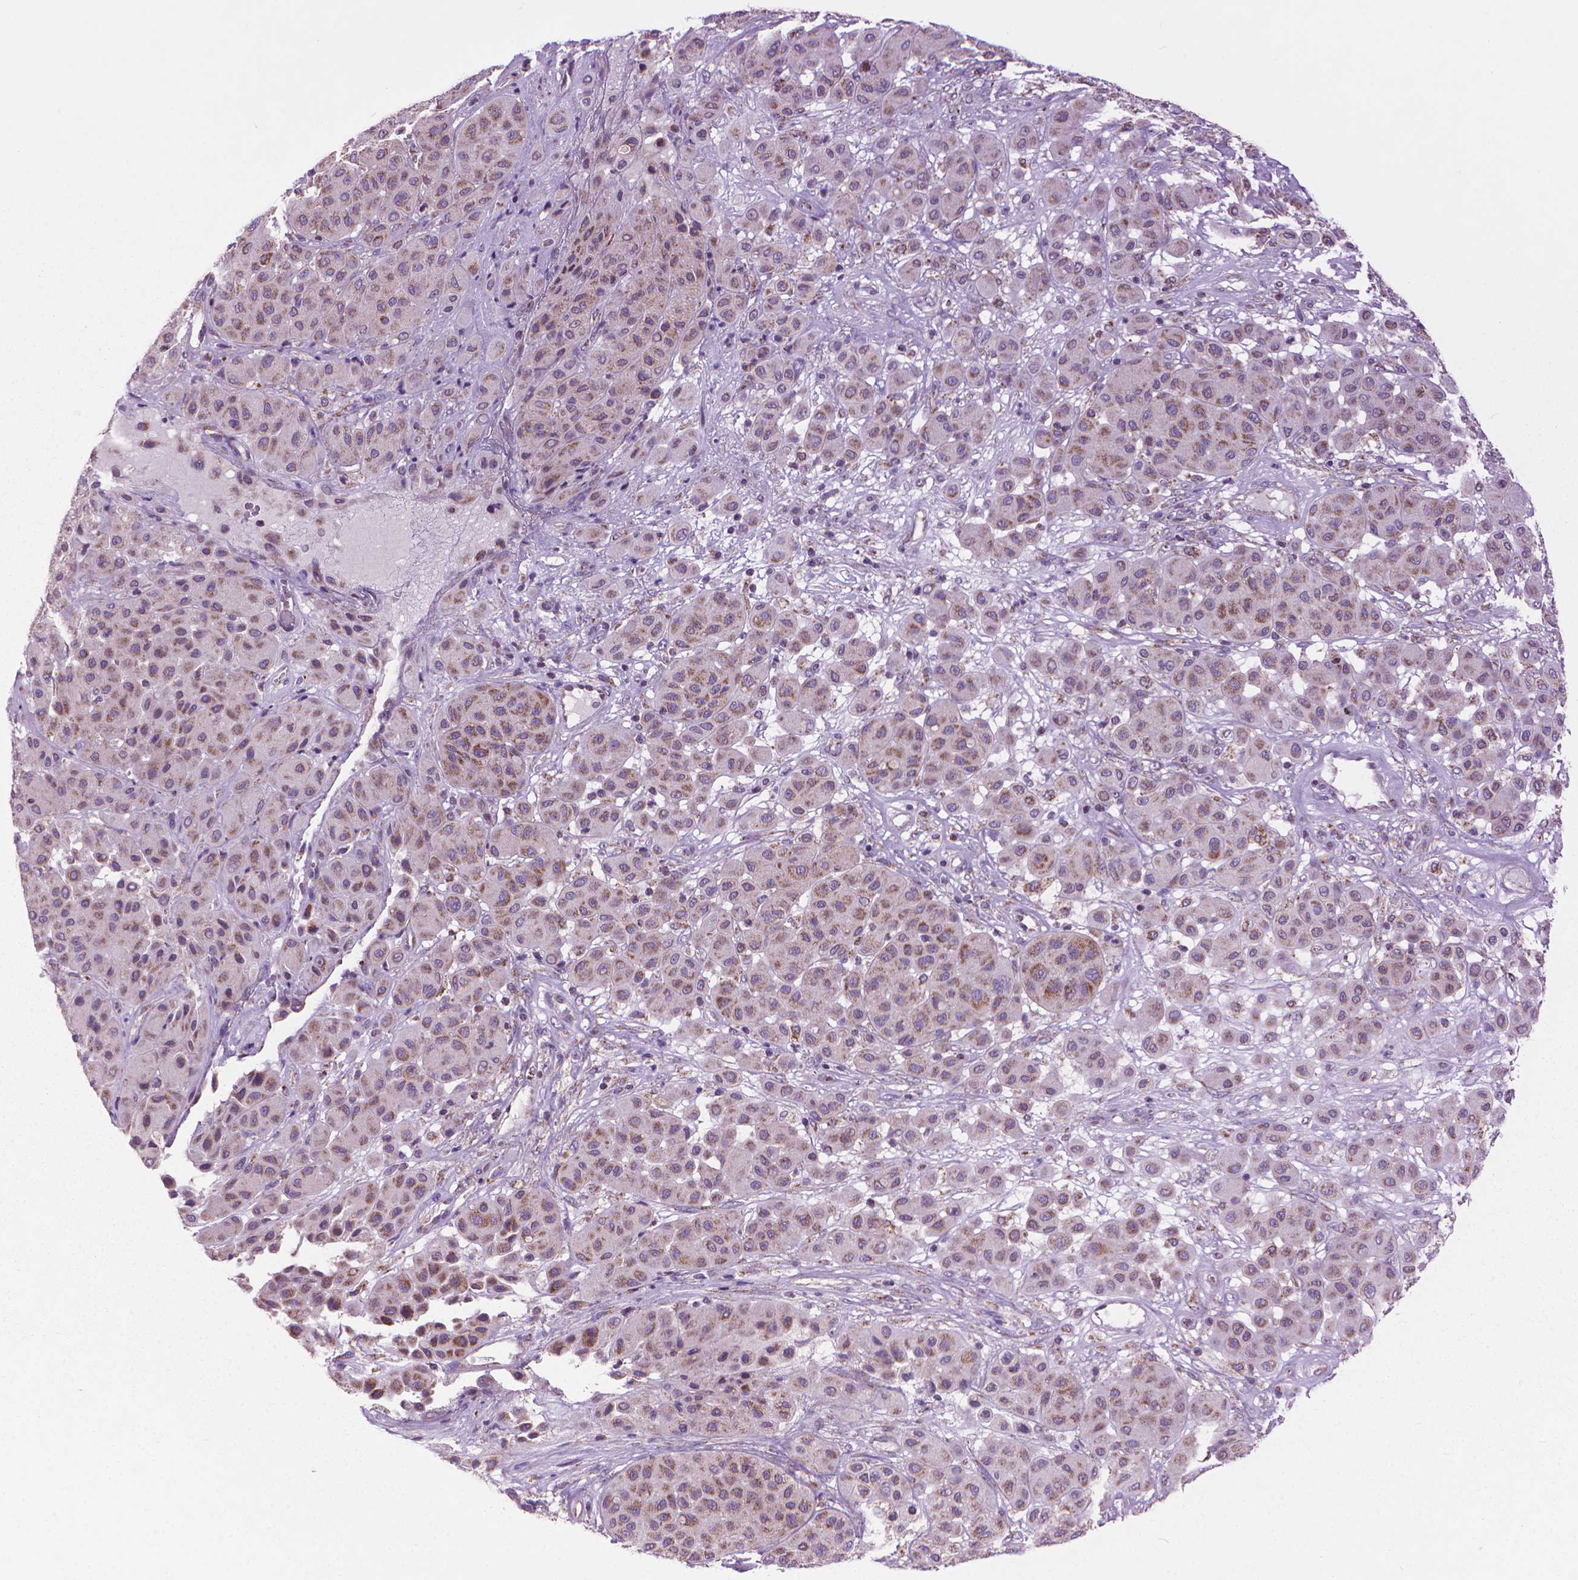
{"staining": {"intensity": "moderate", "quantity": "25%-75%", "location": "cytoplasmic/membranous"}, "tissue": "melanoma", "cell_type": "Tumor cells", "image_type": "cancer", "snomed": [{"axis": "morphology", "description": "Malignant melanoma, Metastatic site"}, {"axis": "topography", "description": "Smooth muscle"}], "caption": "Immunohistochemical staining of malignant melanoma (metastatic site) displays medium levels of moderate cytoplasmic/membranous staining in about 25%-75% of tumor cells.", "gene": "VDAC1", "patient": {"sex": "male", "age": 41}}